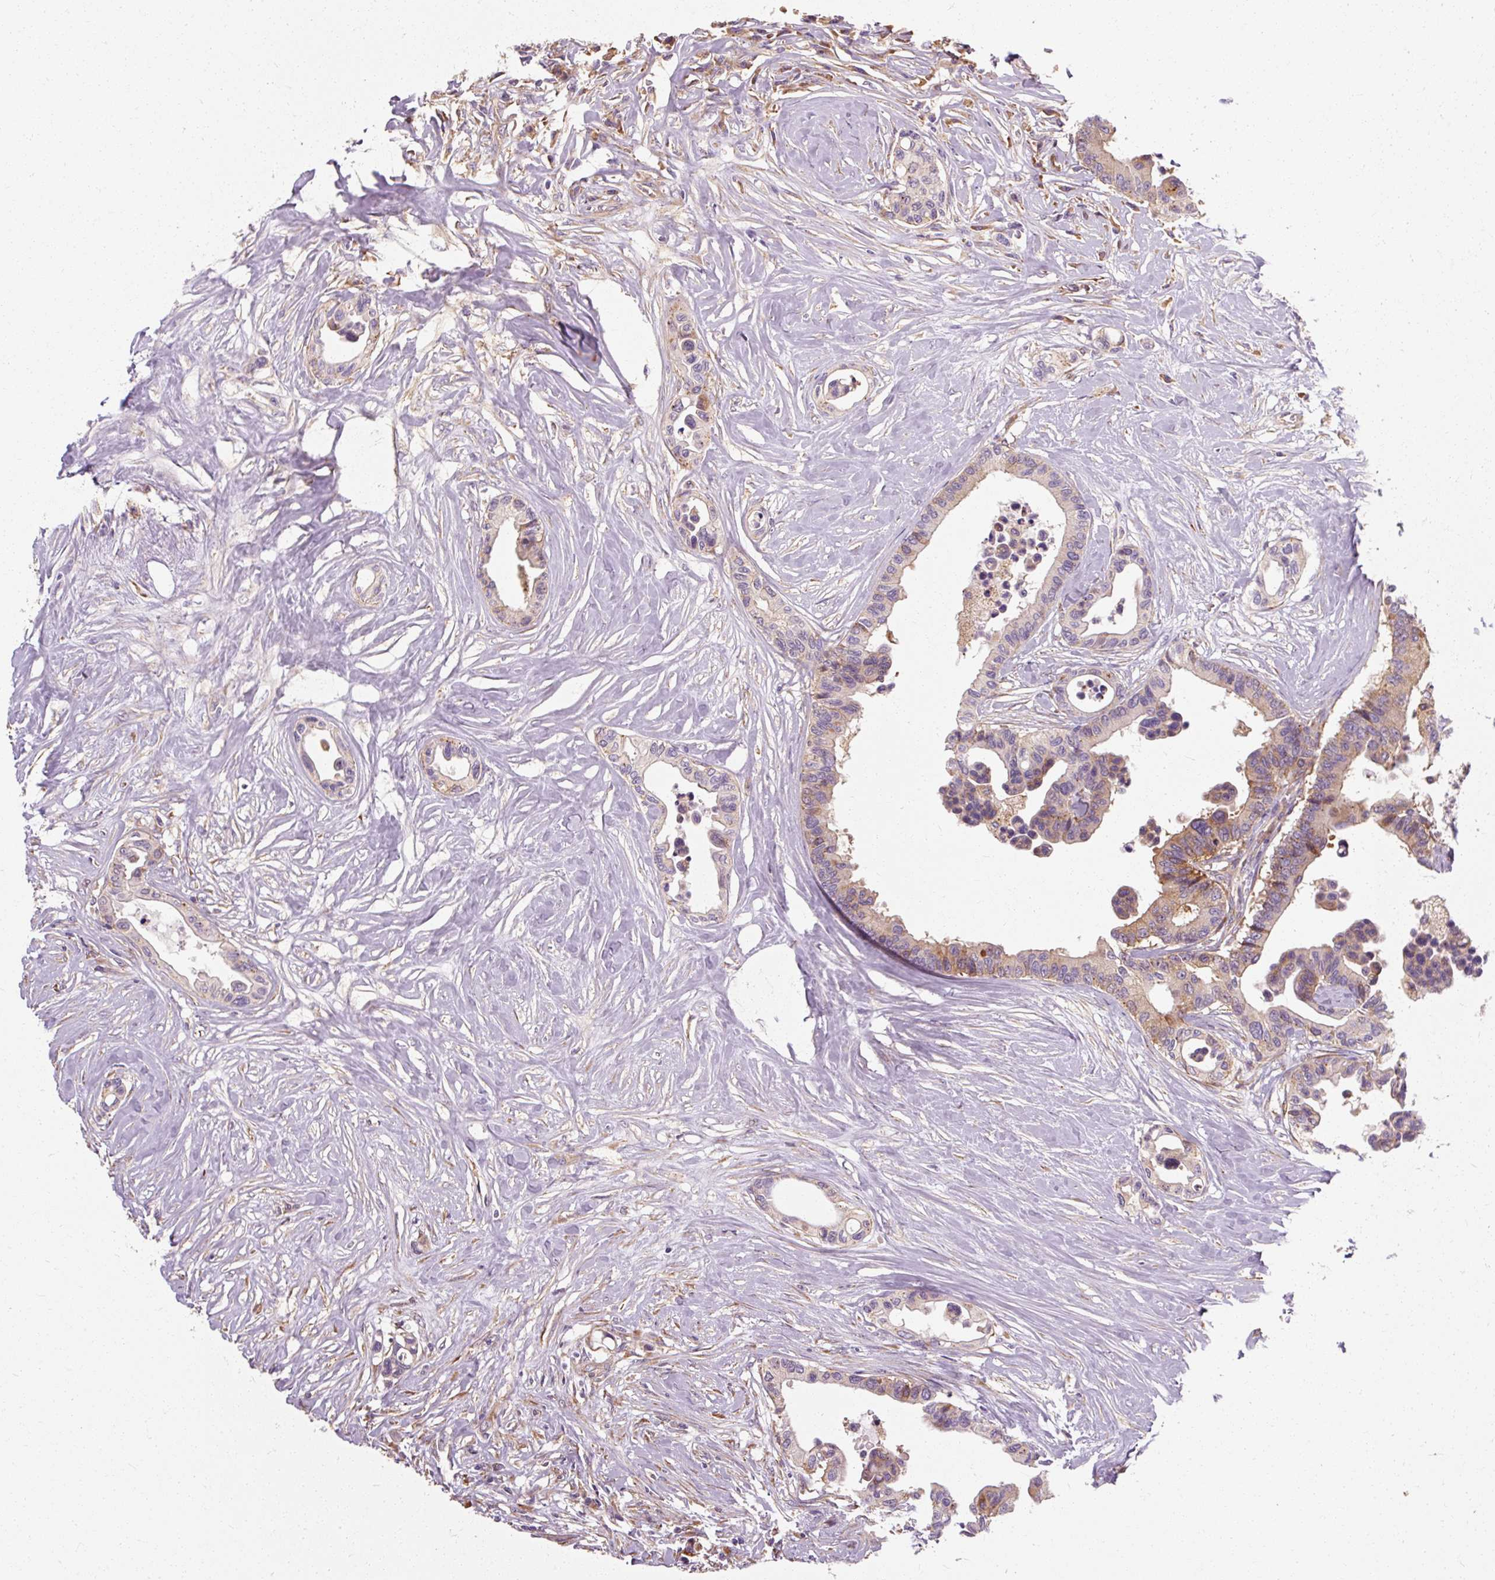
{"staining": {"intensity": "weak", "quantity": "25%-75%", "location": "cytoplasmic/membranous"}, "tissue": "colorectal cancer", "cell_type": "Tumor cells", "image_type": "cancer", "snomed": [{"axis": "morphology", "description": "Normal tissue, NOS"}, {"axis": "morphology", "description": "Adenocarcinoma, NOS"}, {"axis": "topography", "description": "Colon"}], "caption": "Immunohistochemical staining of colorectal cancer (adenocarcinoma) exhibits low levels of weak cytoplasmic/membranous protein positivity in about 25%-75% of tumor cells. (DAB IHC with brightfield microscopy, high magnification).", "gene": "TBC1D4", "patient": {"sex": "male", "age": 82}}